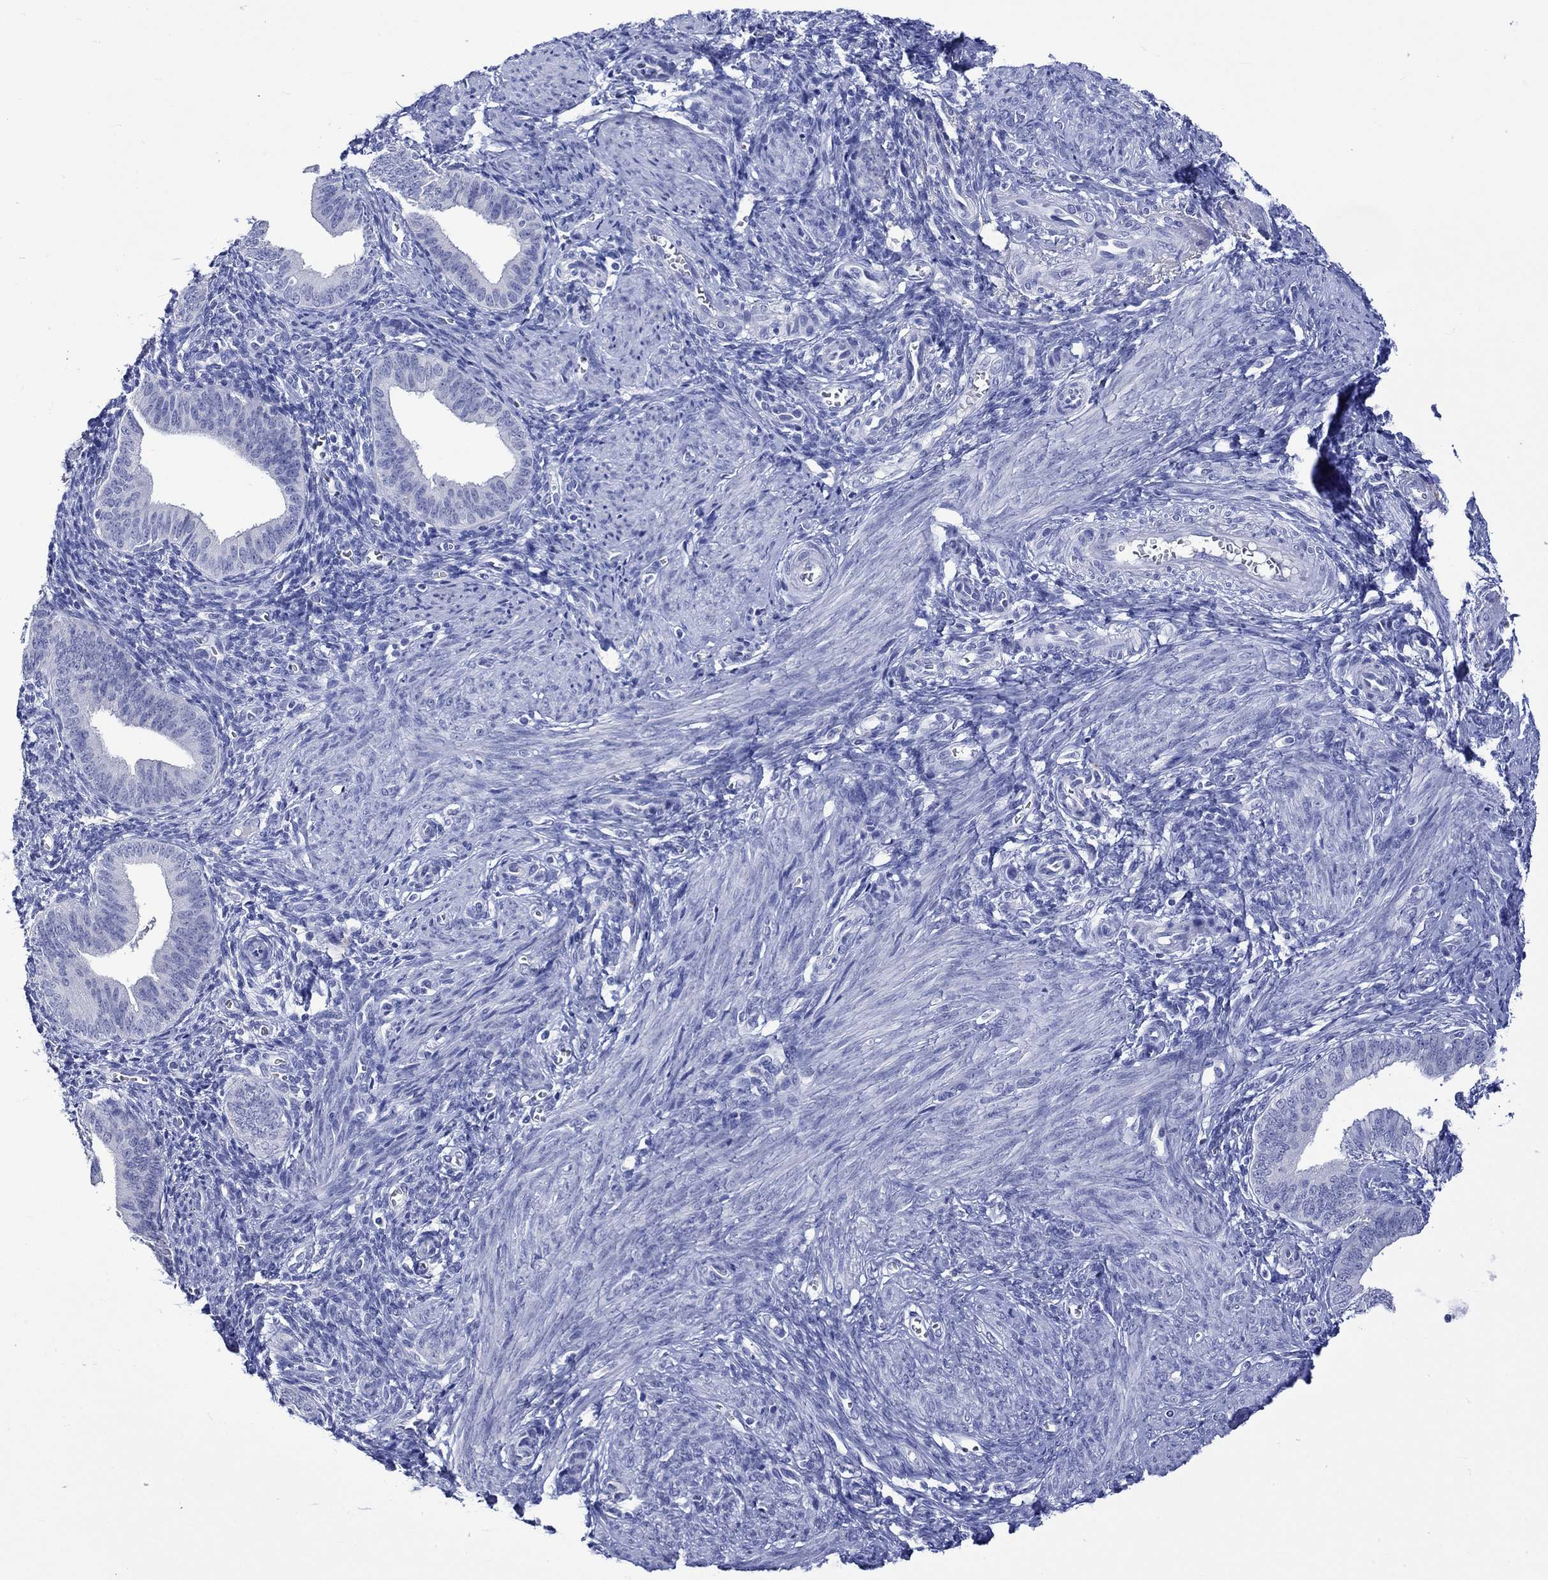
{"staining": {"intensity": "negative", "quantity": "none", "location": "none"}, "tissue": "endometrium", "cell_type": "Cells in endometrial stroma", "image_type": "normal", "snomed": [{"axis": "morphology", "description": "Normal tissue, NOS"}, {"axis": "topography", "description": "Endometrium"}], "caption": "Immunohistochemistry of unremarkable human endometrium shows no expression in cells in endometrial stroma.", "gene": "KLHL35", "patient": {"sex": "female", "age": 42}}